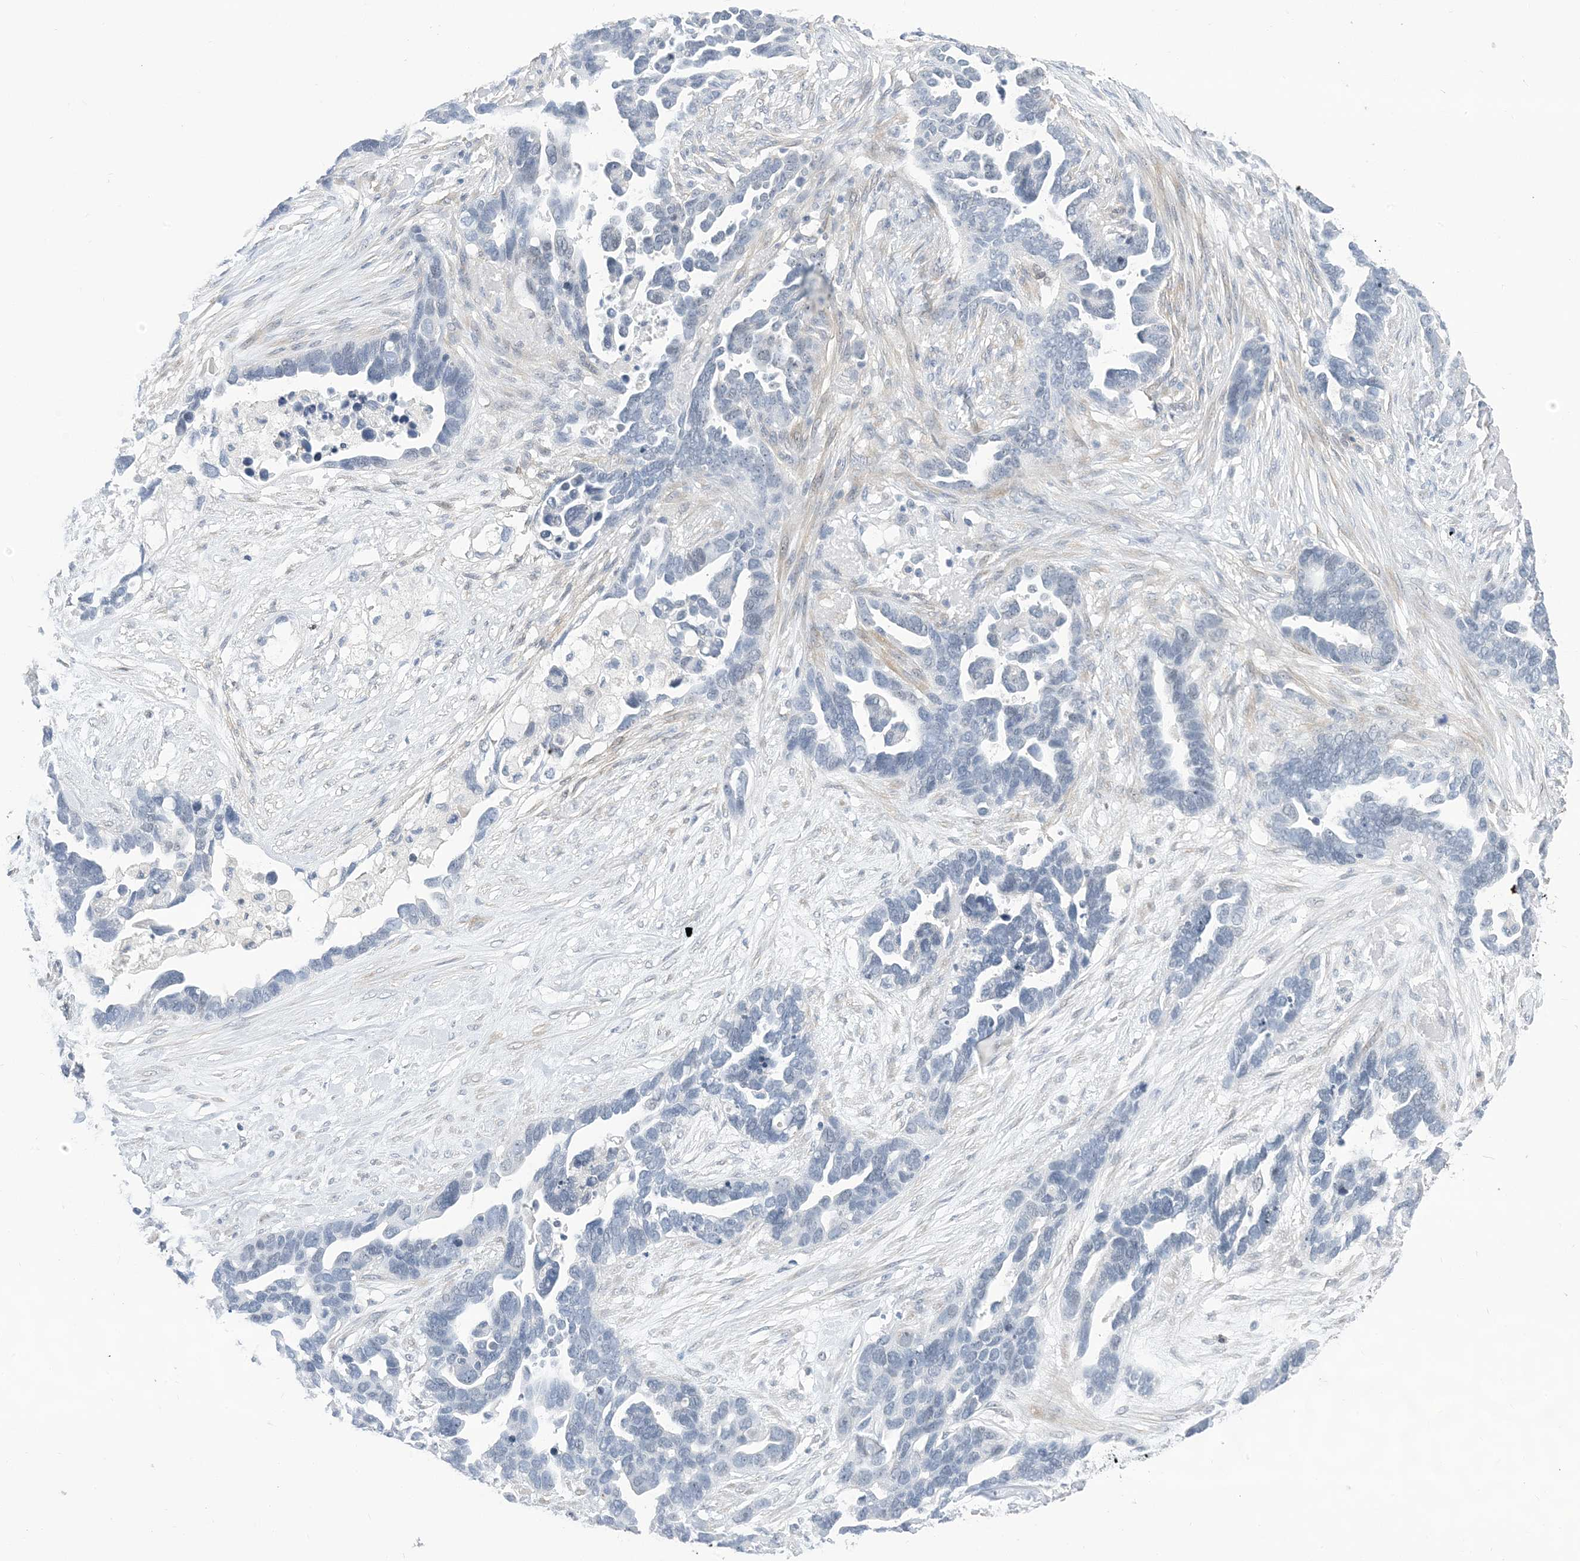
{"staining": {"intensity": "negative", "quantity": "none", "location": "none"}, "tissue": "ovarian cancer", "cell_type": "Tumor cells", "image_type": "cancer", "snomed": [{"axis": "morphology", "description": "Cystadenocarcinoma, serous, NOS"}, {"axis": "topography", "description": "Ovary"}], "caption": "DAB (3,3'-diaminobenzidine) immunohistochemical staining of human ovarian cancer (serous cystadenocarcinoma) shows no significant positivity in tumor cells.", "gene": "IL36B", "patient": {"sex": "female", "age": 54}}